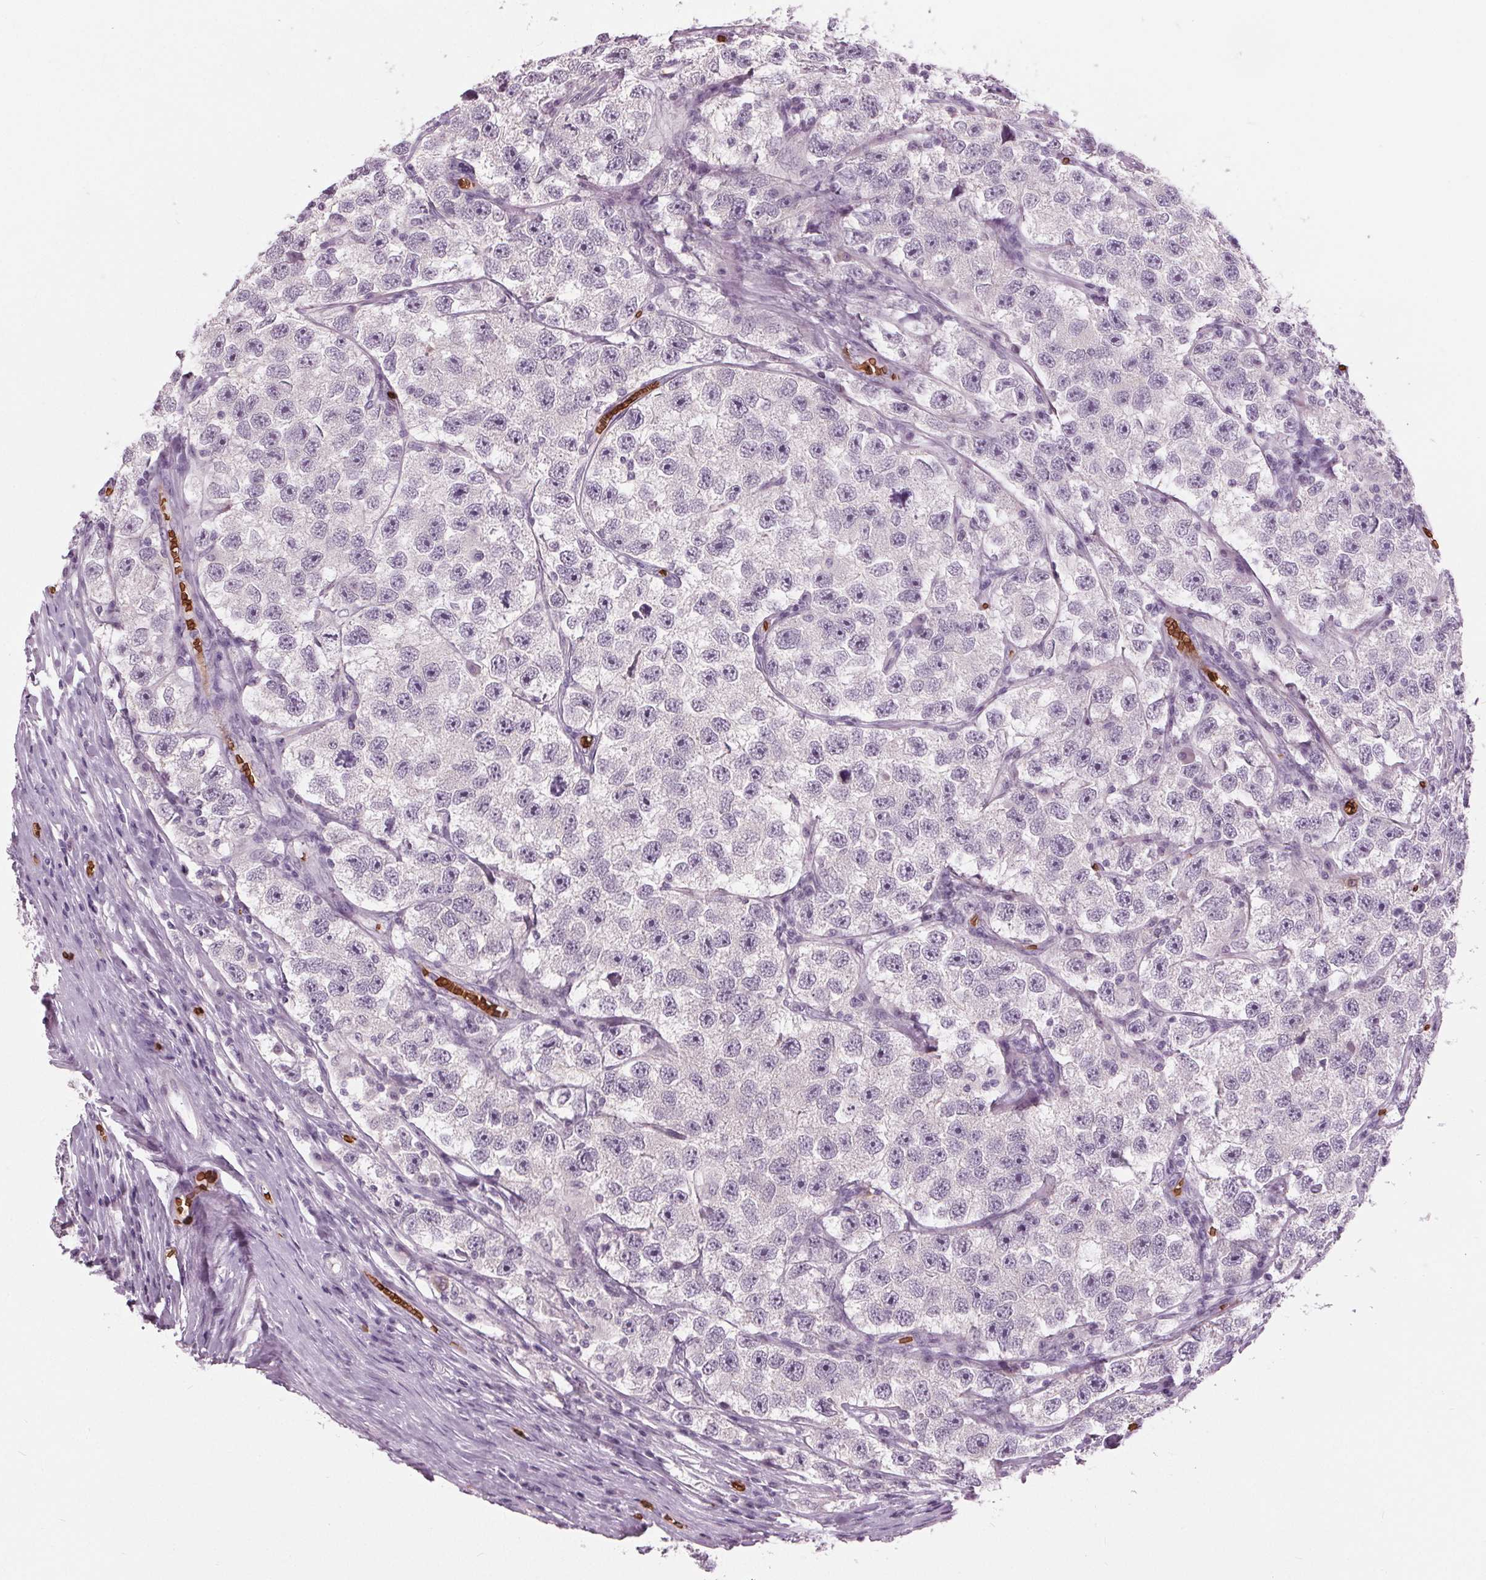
{"staining": {"intensity": "negative", "quantity": "none", "location": "none"}, "tissue": "testis cancer", "cell_type": "Tumor cells", "image_type": "cancer", "snomed": [{"axis": "morphology", "description": "Seminoma, NOS"}, {"axis": "topography", "description": "Testis"}], "caption": "This is an immunohistochemistry (IHC) photomicrograph of testis seminoma. There is no staining in tumor cells.", "gene": "SLC4A1", "patient": {"sex": "male", "age": 26}}